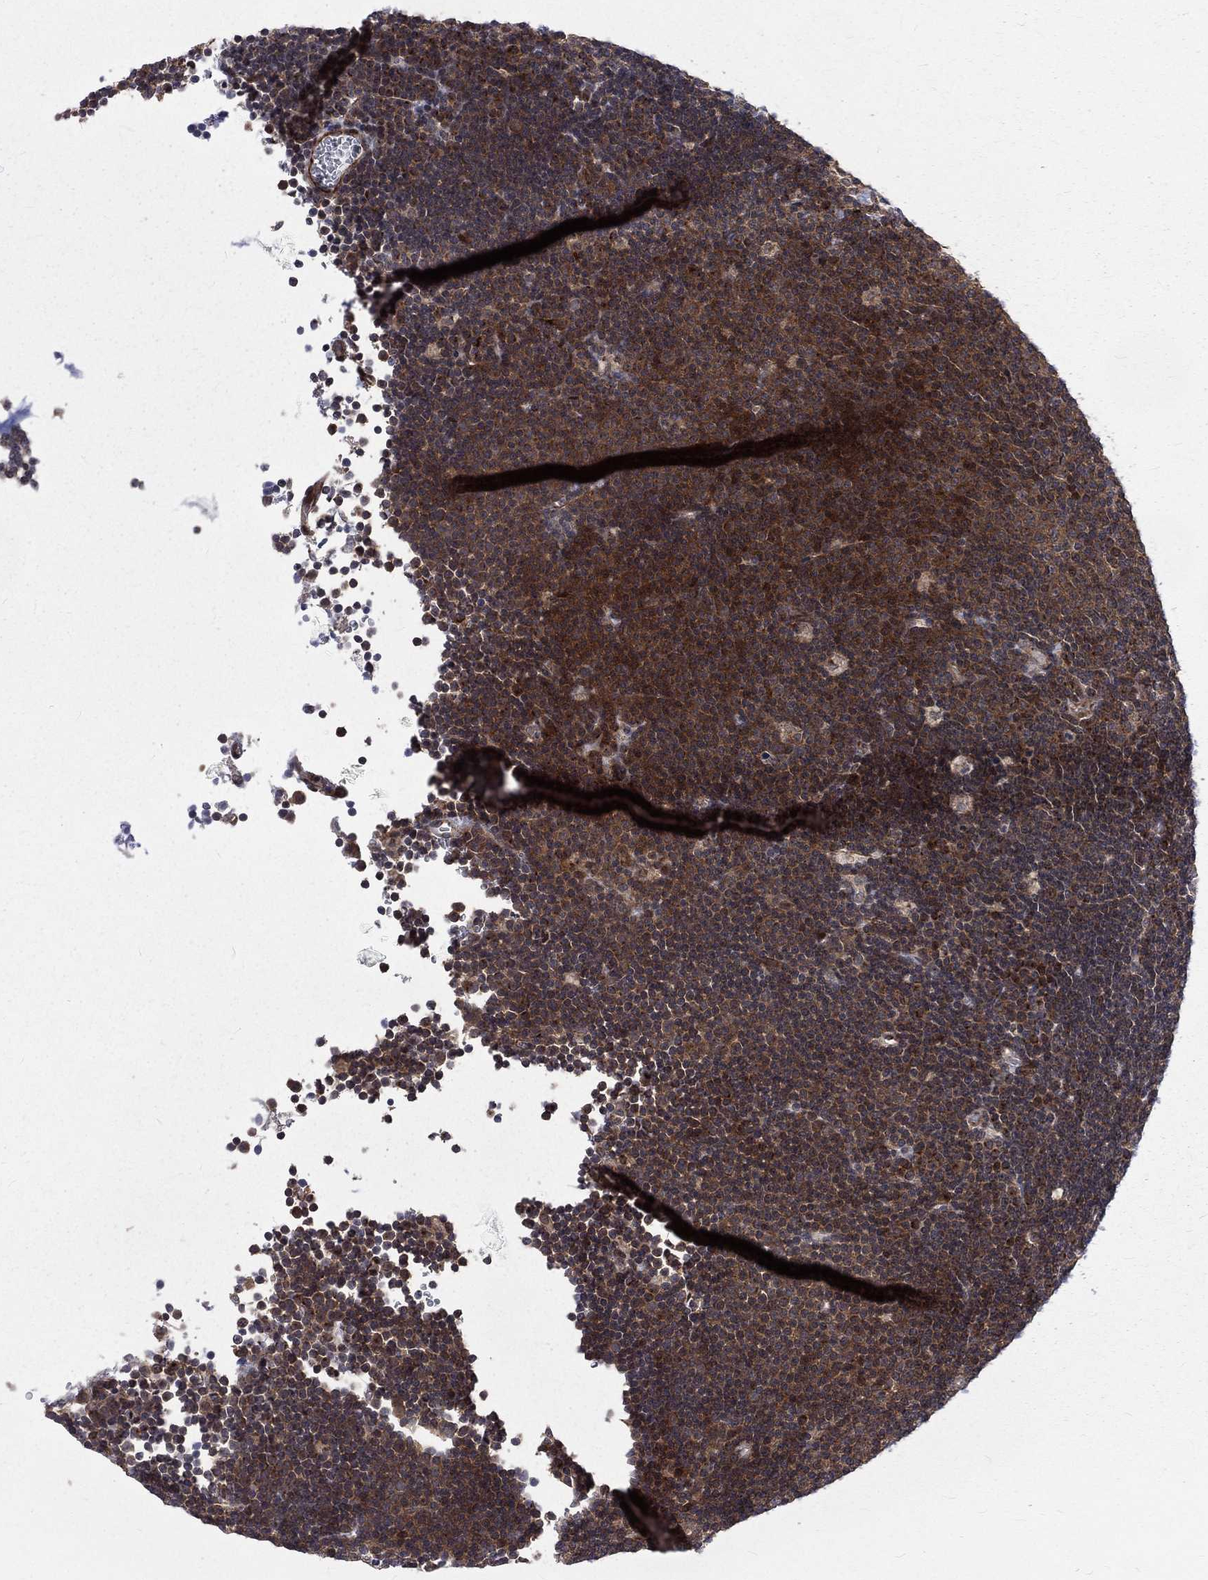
{"staining": {"intensity": "moderate", "quantity": ">75%", "location": "cytoplasmic/membranous"}, "tissue": "lymphoma", "cell_type": "Tumor cells", "image_type": "cancer", "snomed": [{"axis": "morphology", "description": "Malignant lymphoma, non-Hodgkin's type, Low grade"}, {"axis": "topography", "description": "Brain"}], "caption": "Tumor cells demonstrate medium levels of moderate cytoplasmic/membranous expression in about >75% of cells in malignant lymphoma, non-Hodgkin's type (low-grade).", "gene": "ARL3", "patient": {"sex": "female", "age": 66}}